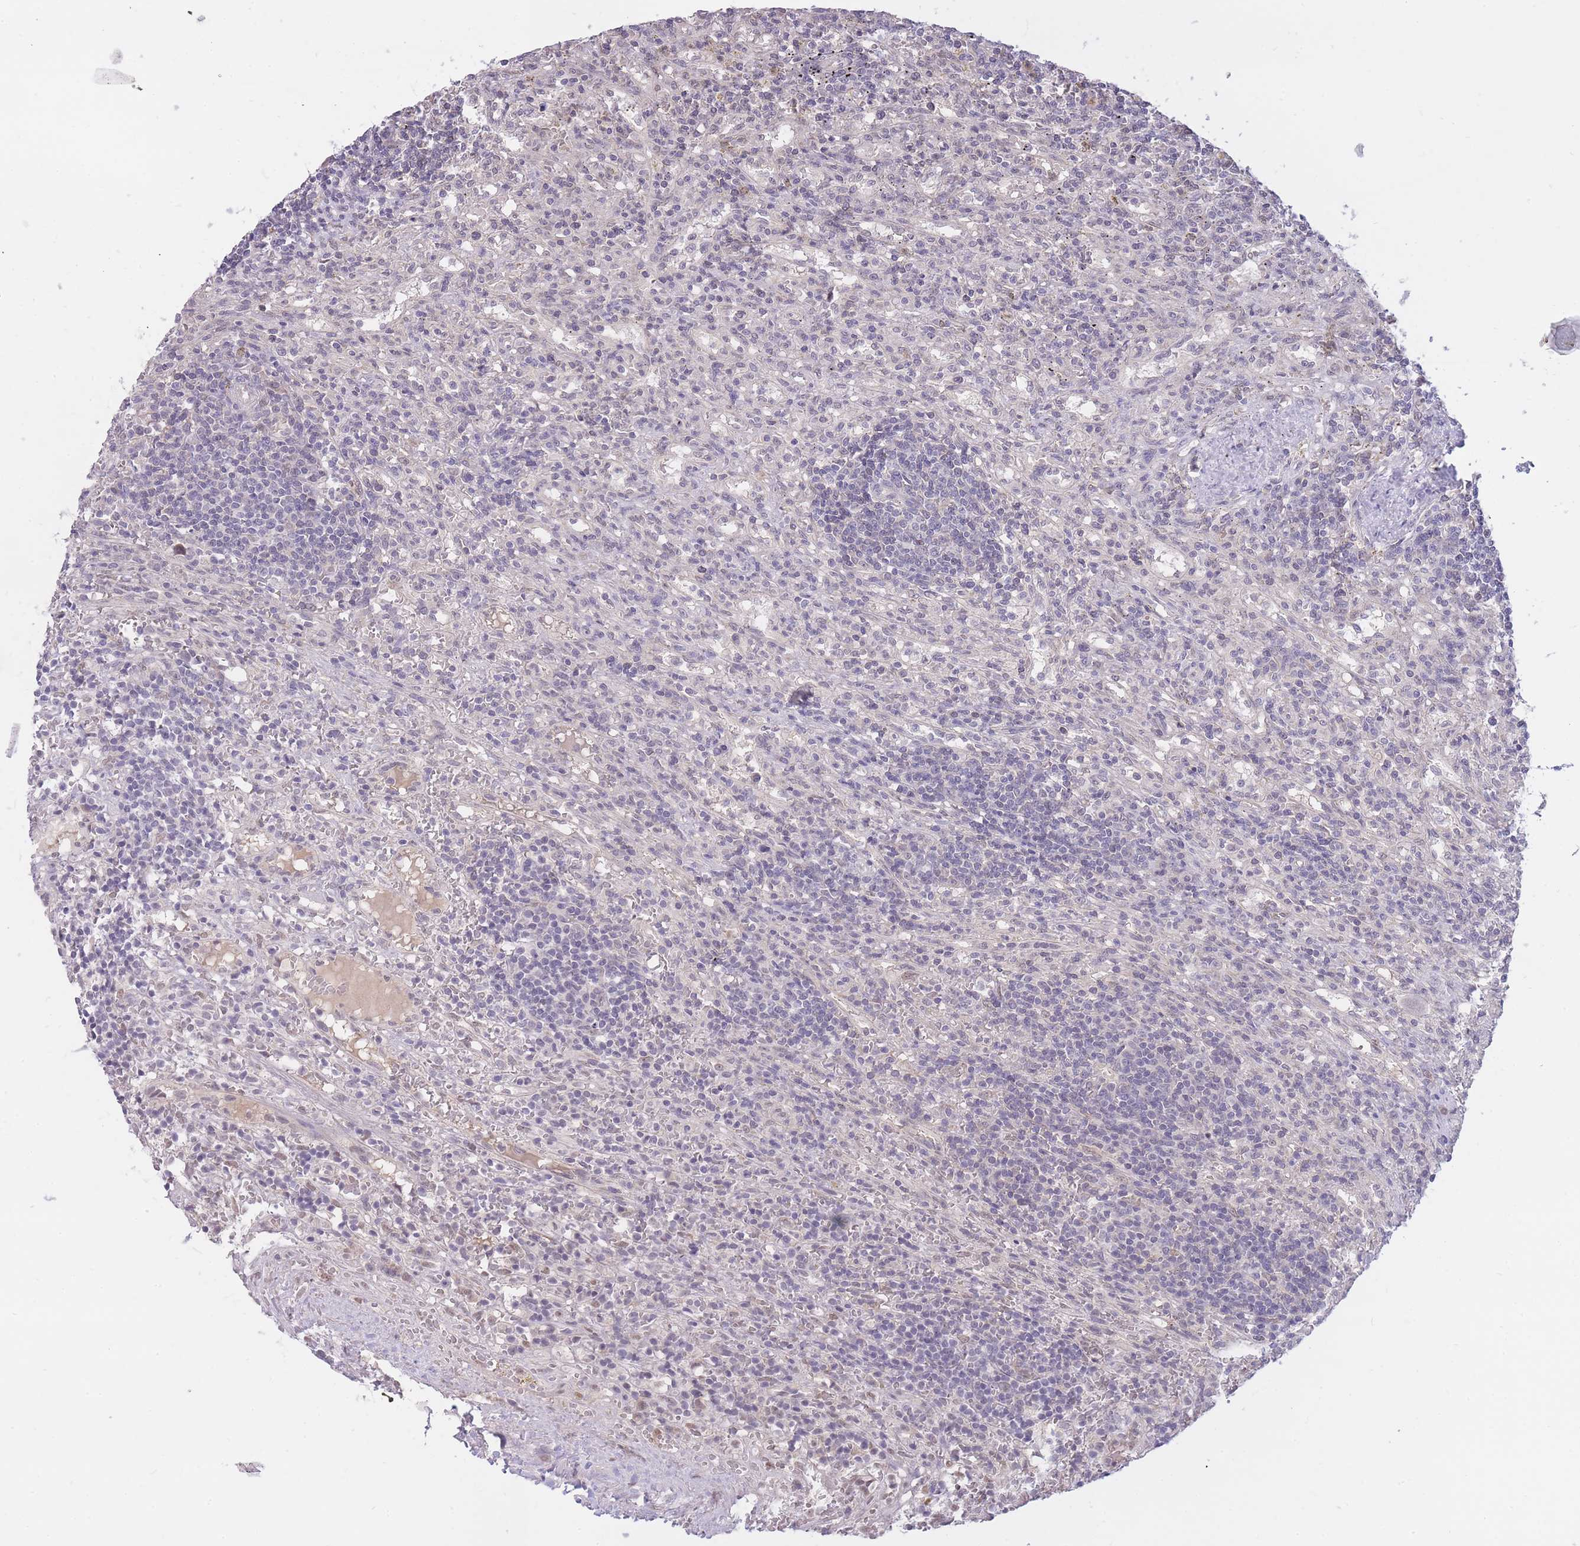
{"staining": {"intensity": "negative", "quantity": "none", "location": "none"}, "tissue": "lymphoma", "cell_type": "Tumor cells", "image_type": "cancer", "snomed": [{"axis": "morphology", "description": "Malignant lymphoma, non-Hodgkin's type, Low grade"}, {"axis": "topography", "description": "Spleen"}], "caption": "DAB (3,3'-diaminobenzidine) immunohistochemical staining of human lymphoma shows no significant positivity in tumor cells.", "gene": "GOLGA6L25", "patient": {"sex": "male", "age": 76}}